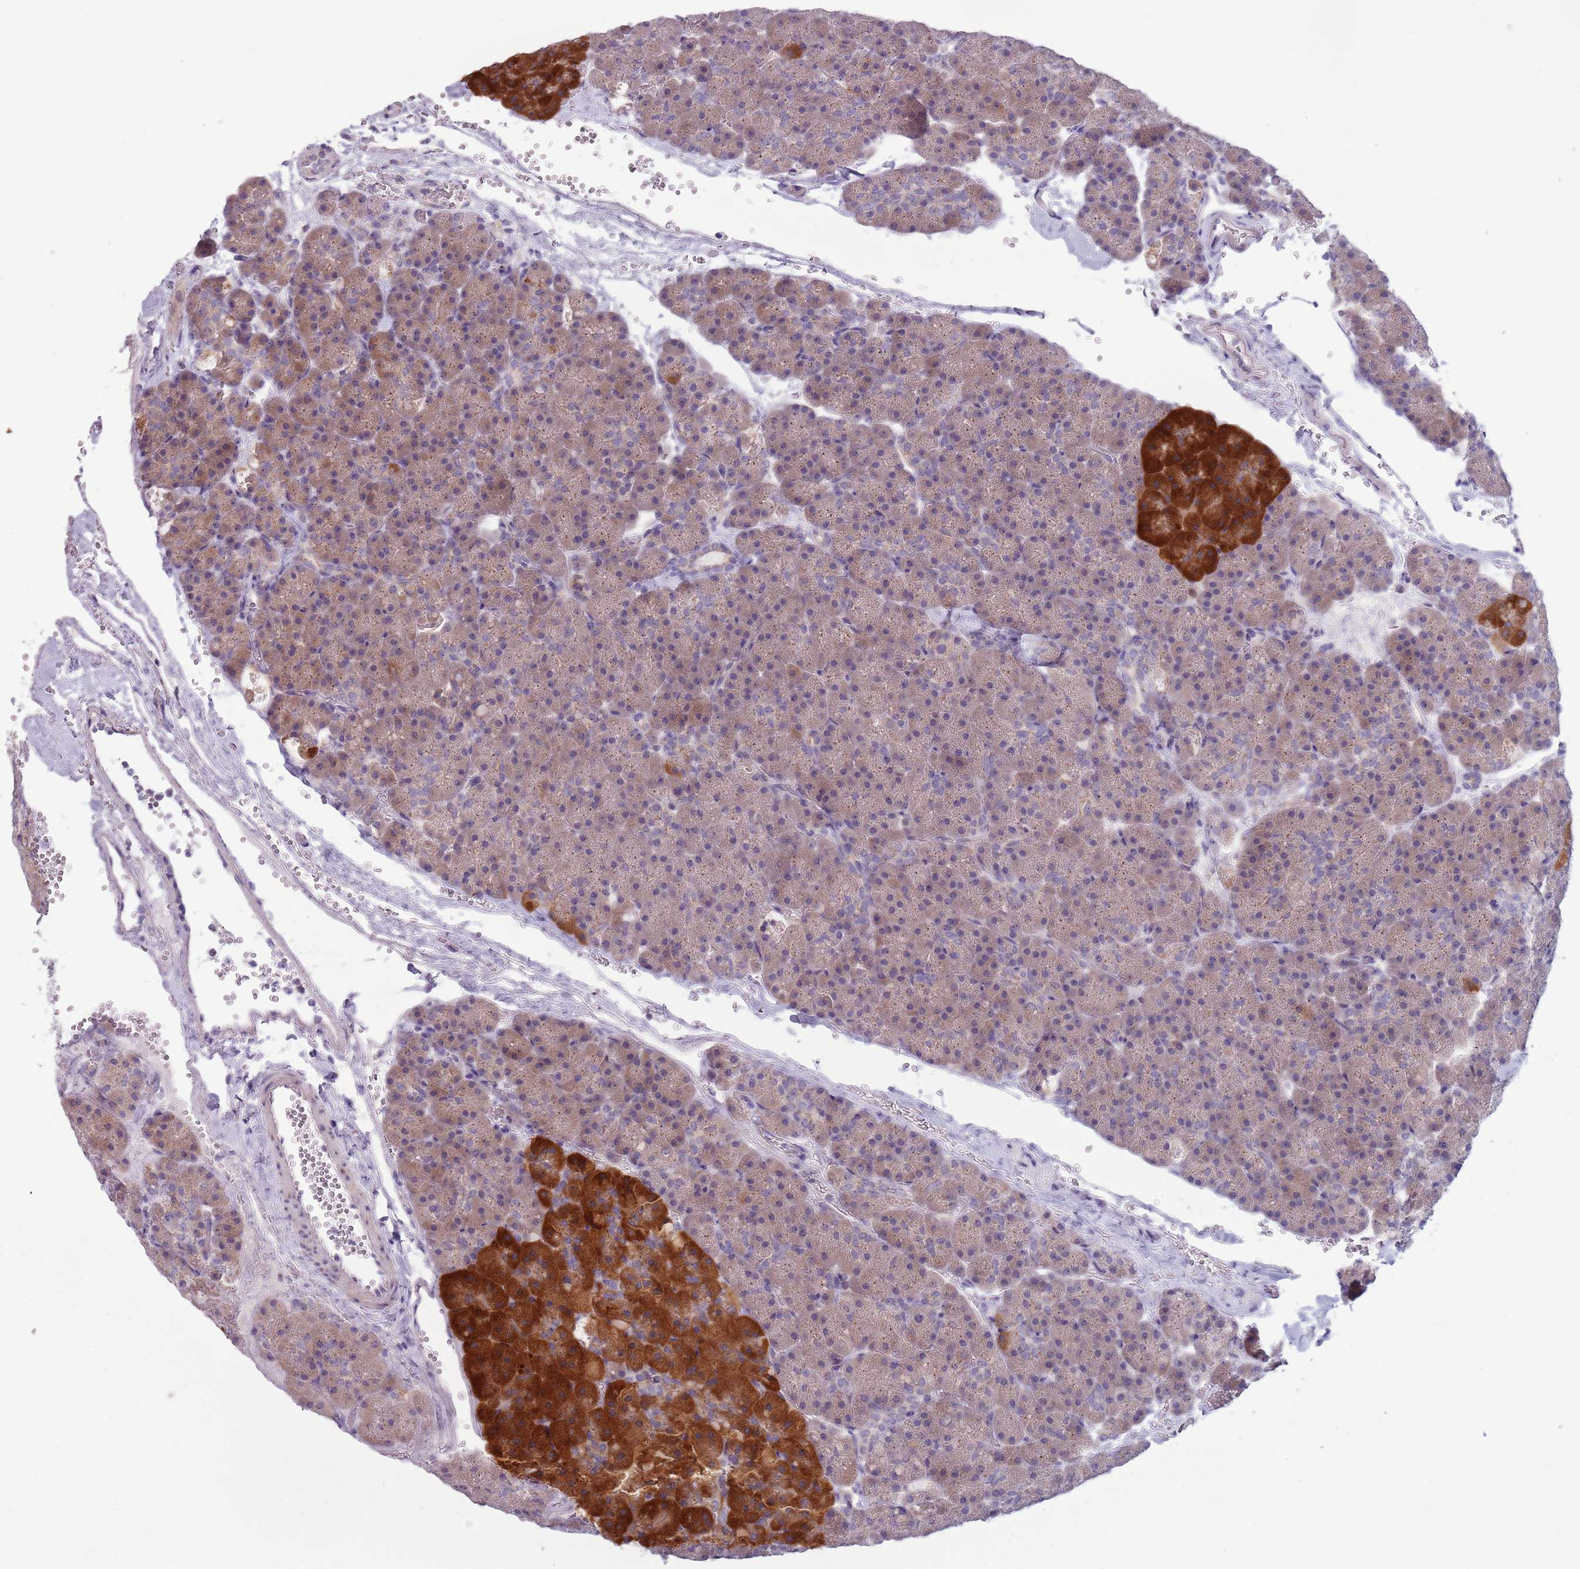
{"staining": {"intensity": "strong", "quantity": "<25%", "location": "cytoplasmic/membranous"}, "tissue": "pancreas", "cell_type": "Exocrine glandular cells", "image_type": "normal", "snomed": [{"axis": "morphology", "description": "Normal tissue, NOS"}, {"axis": "topography", "description": "Pancreas"}], "caption": "This is an image of IHC staining of benign pancreas, which shows strong staining in the cytoplasmic/membranous of exocrine glandular cells.", "gene": "LTB", "patient": {"sex": "male", "age": 36}}